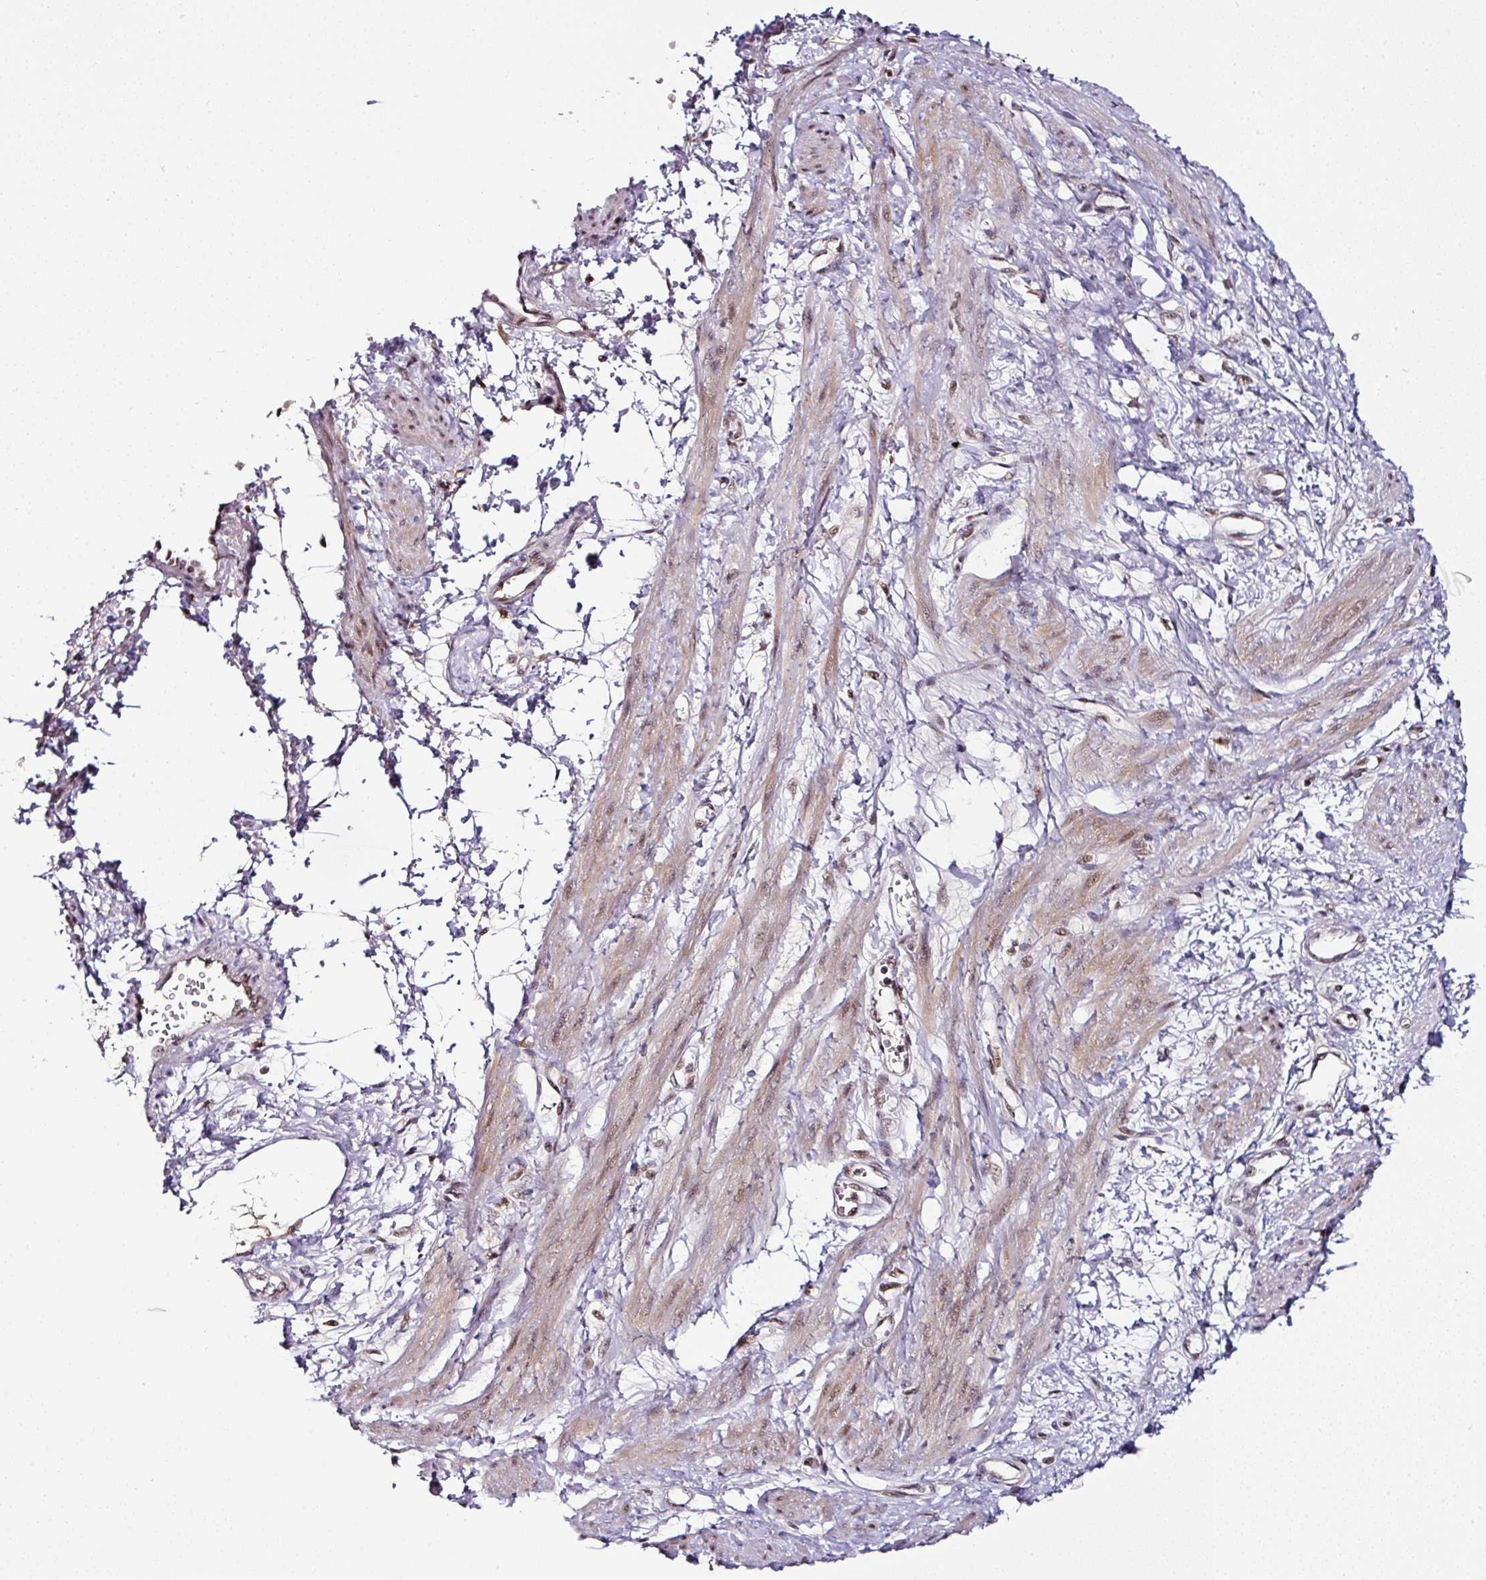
{"staining": {"intensity": "moderate", "quantity": "25%-75%", "location": "cytoplasmic/membranous,nuclear"}, "tissue": "smooth muscle", "cell_type": "Smooth muscle cells", "image_type": "normal", "snomed": [{"axis": "morphology", "description": "Normal tissue, NOS"}, {"axis": "topography", "description": "Smooth muscle"}, {"axis": "topography", "description": "Uterus"}], "caption": "Smooth muscle cells demonstrate medium levels of moderate cytoplasmic/membranous,nuclear expression in about 25%-75% of cells in unremarkable human smooth muscle. The staining was performed using DAB (3,3'-diaminobenzidine), with brown indicating positive protein expression. Nuclei are stained blue with hematoxylin.", "gene": "KLF16", "patient": {"sex": "female", "age": 39}}